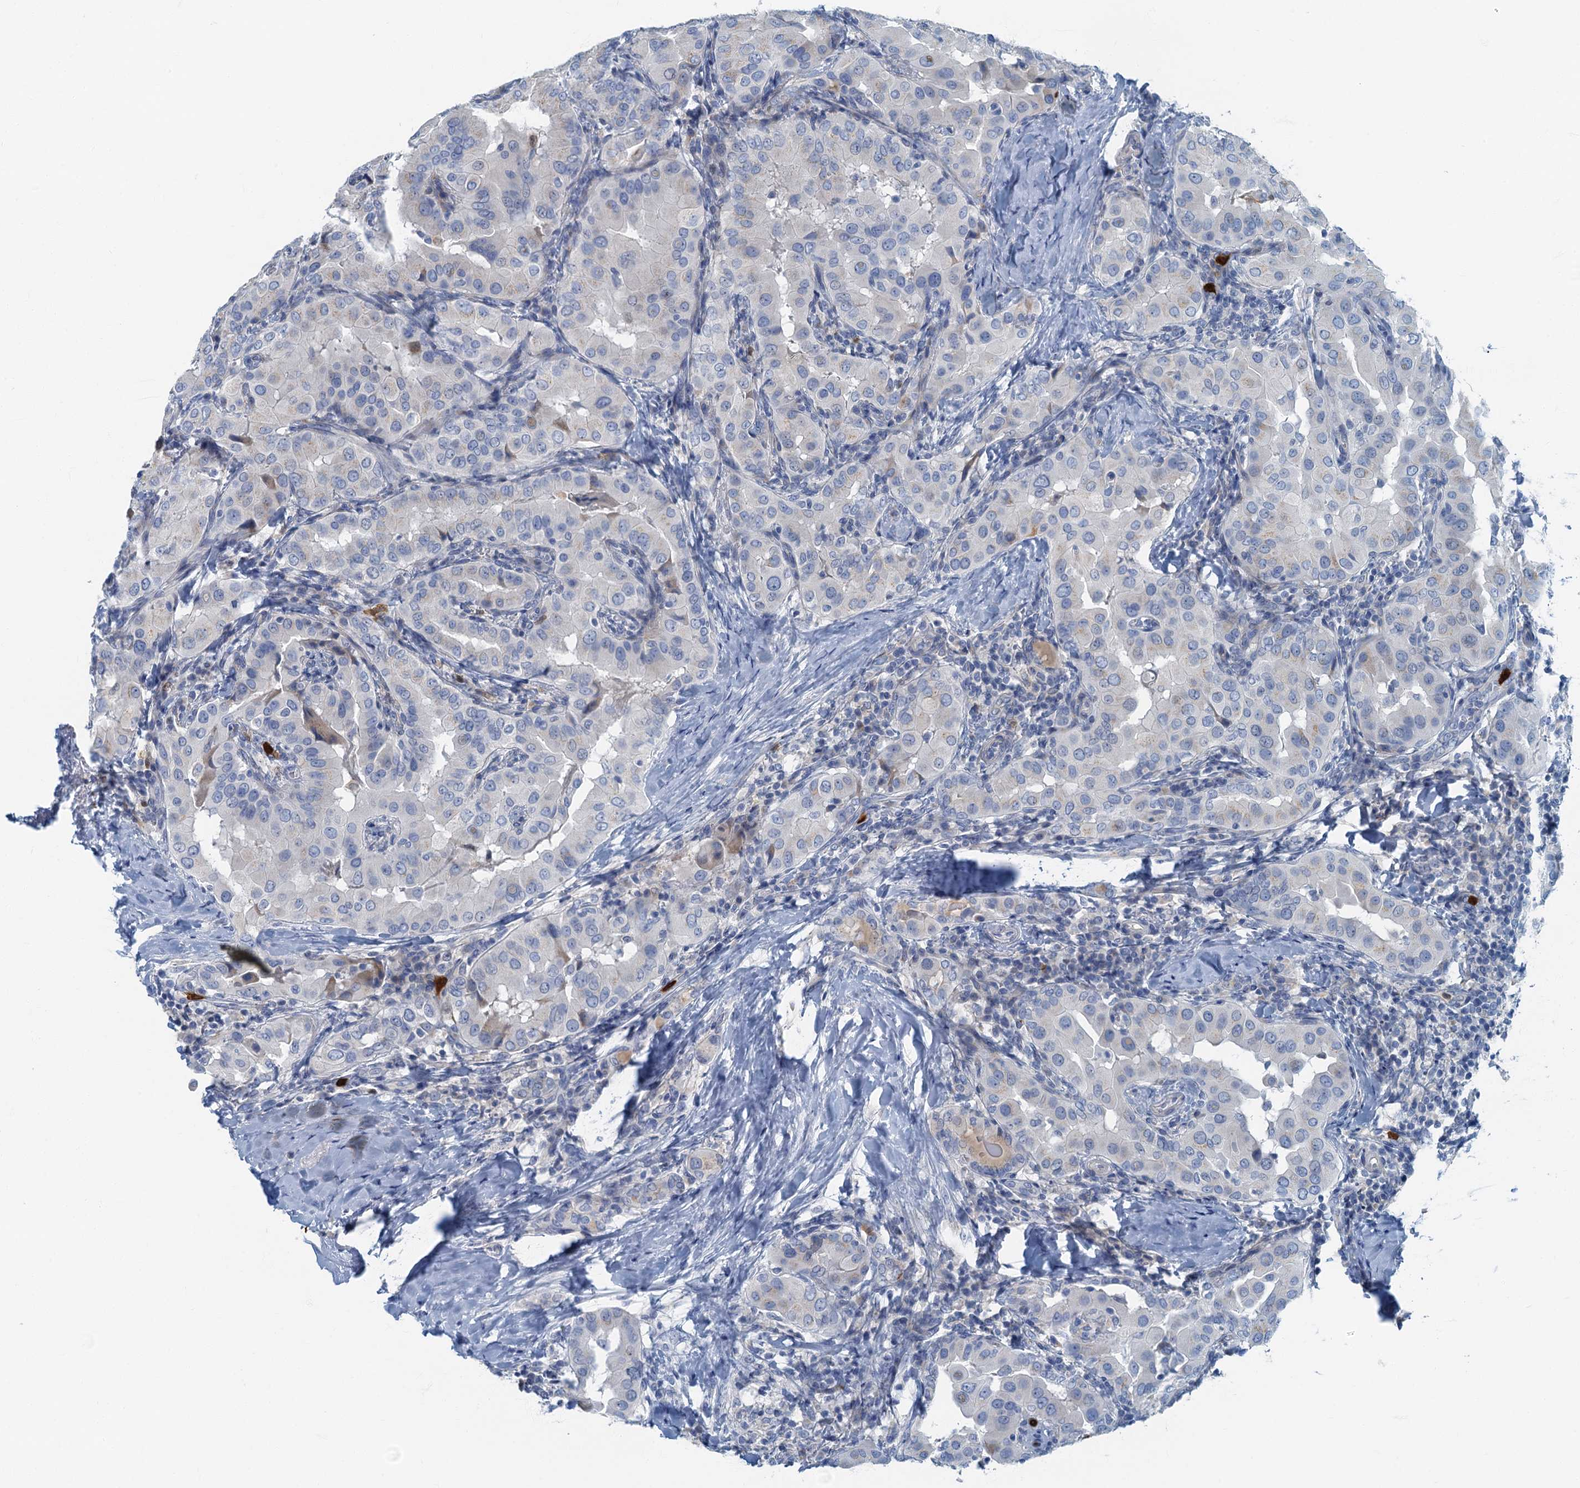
{"staining": {"intensity": "negative", "quantity": "none", "location": "none"}, "tissue": "thyroid cancer", "cell_type": "Tumor cells", "image_type": "cancer", "snomed": [{"axis": "morphology", "description": "Papillary adenocarcinoma, NOS"}, {"axis": "topography", "description": "Thyroid gland"}], "caption": "A high-resolution histopathology image shows immunohistochemistry (IHC) staining of thyroid papillary adenocarcinoma, which demonstrates no significant expression in tumor cells.", "gene": "ANKDD1A", "patient": {"sex": "male", "age": 33}}